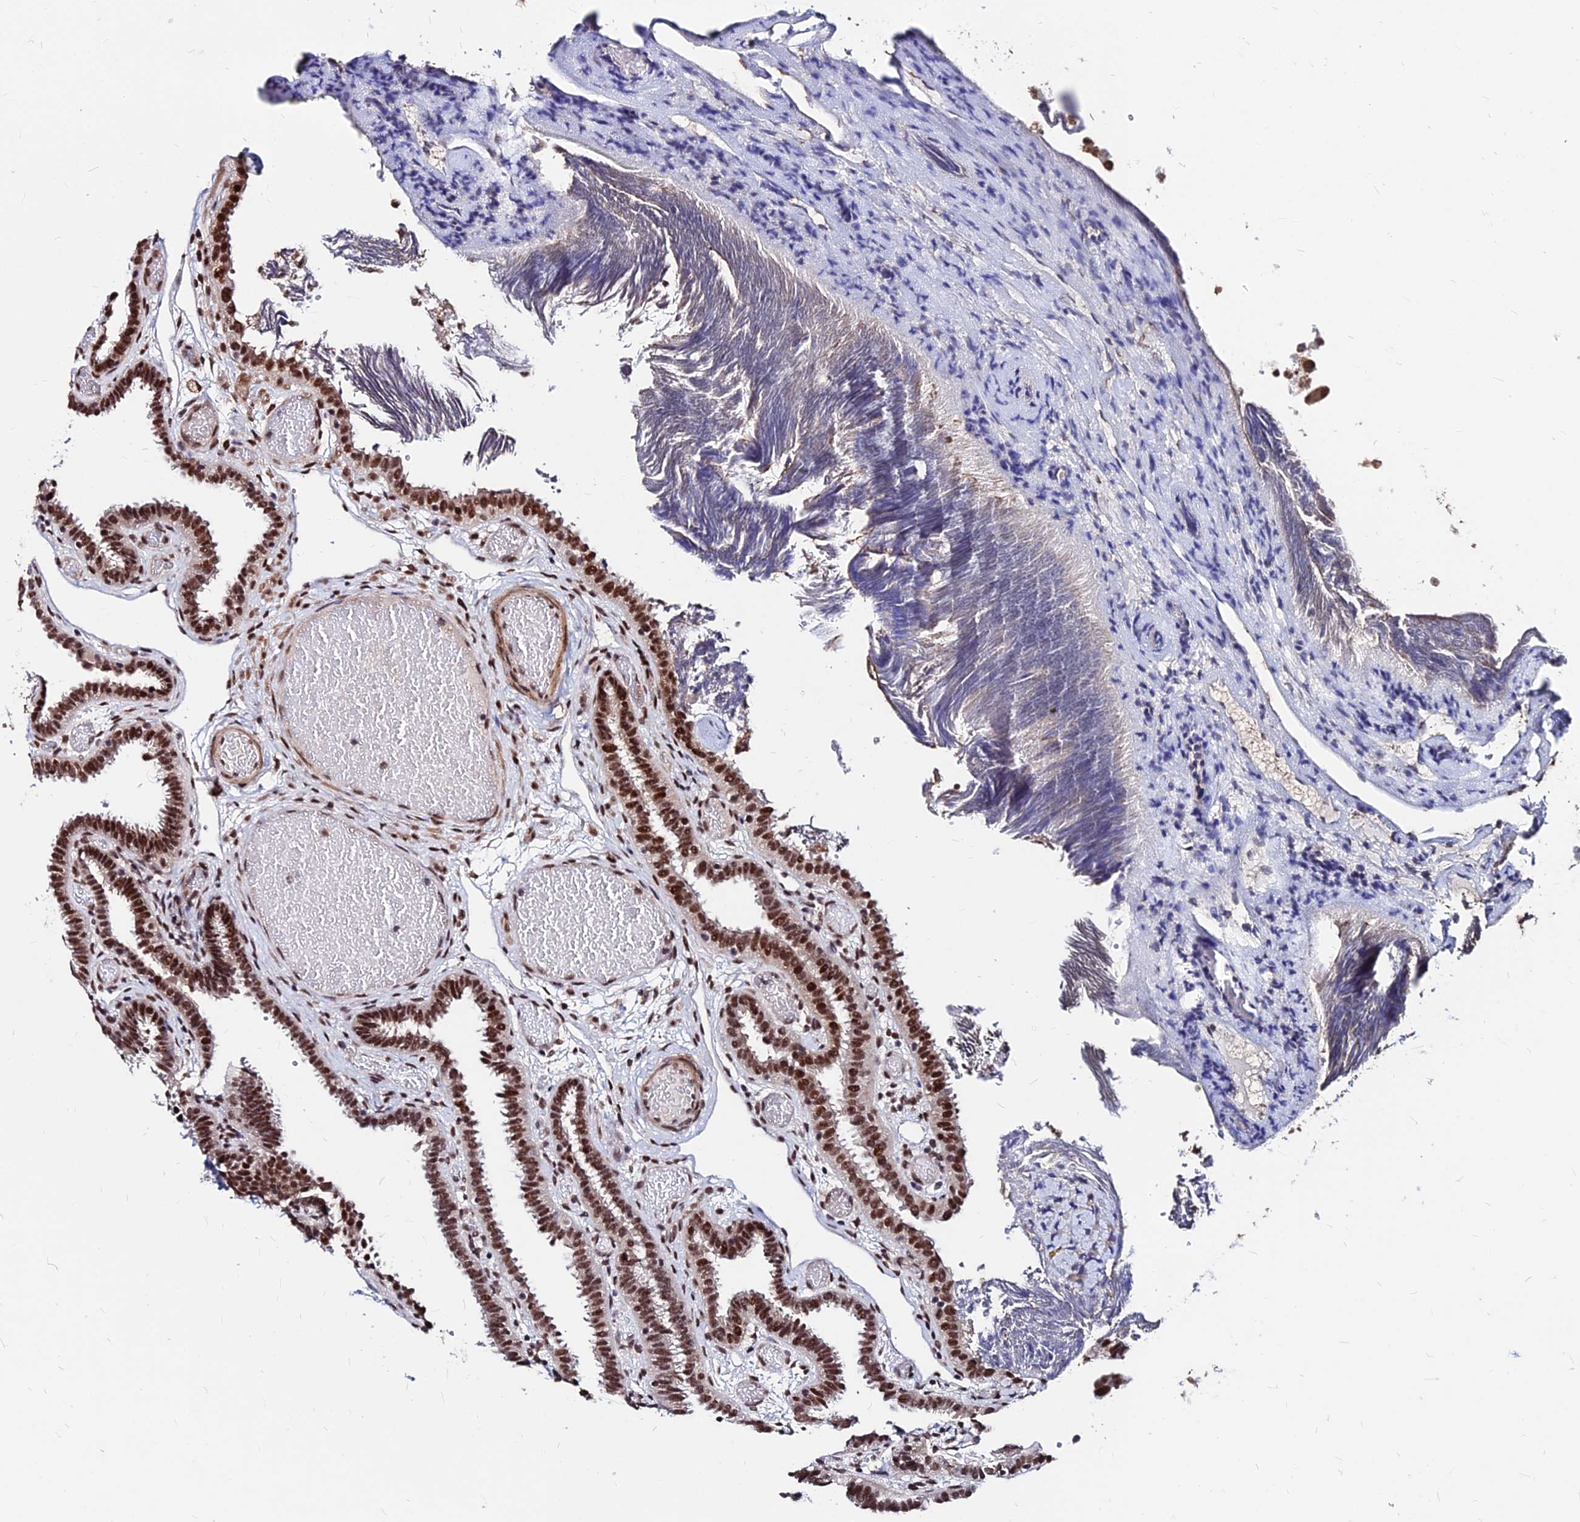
{"staining": {"intensity": "strong", "quantity": ">75%", "location": "nuclear"}, "tissue": "fallopian tube", "cell_type": "Glandular cells", "image_type": "normal", "snomed": [{"axis": "morphology", "description": "Normal tissue, NOS"}, {"axis": "topography", "description": "Fallopian tube"}], "caption": "Immunohistochemical staining of unremarkable fallopian tube shows strong nuclear protein expression in approximately >75% of glandular cells.", "gene": "ZBED4", "patient": {"sex": "female", "age": 37}}